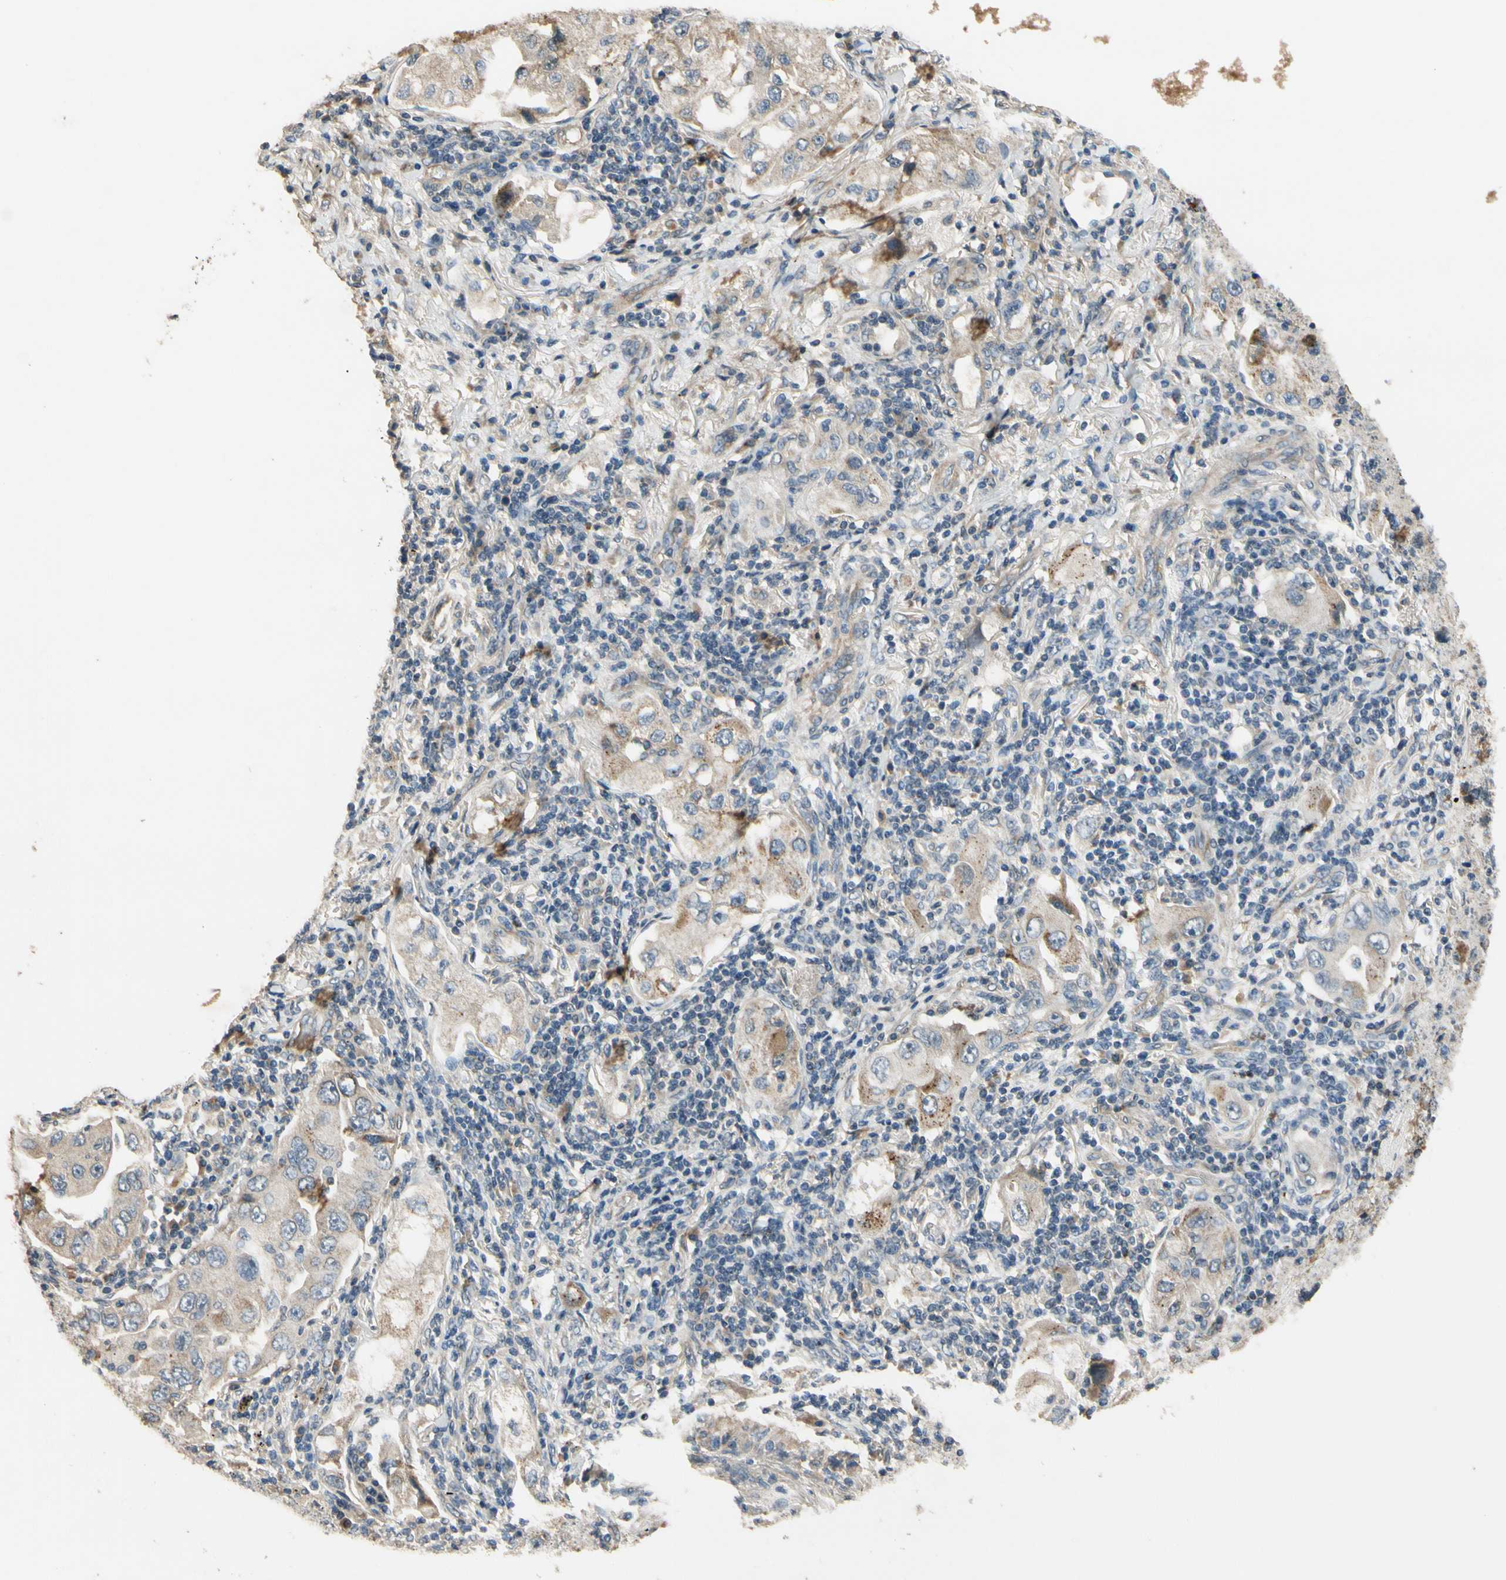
{"staining": {"intensity": "weak", "quantity": "25%-75%", "location": "cytoplasmic/membranous"}, "tissue": "lung cancer", "cell_type": "Tumor cells", "image_type": "cancer", "snomed": [{"axis": "morphology", "description": "Adenocarcinoma, NOS"}, {"axis": "topography", "description": "Lung"}], "caption": "IHC photomicrograph of neoplastic tissue: lung cancer (adenocarcinoma) stained using immunohistochemistry (IHC) shows low levels of weak protein expression localized specifically in the cytoplasmic/membranous of tumor cells, appearing as a cytoplasmic/membranous brown color.", "gene": "ALKBH3", "patient": {"sex": "female", "age": 65}}